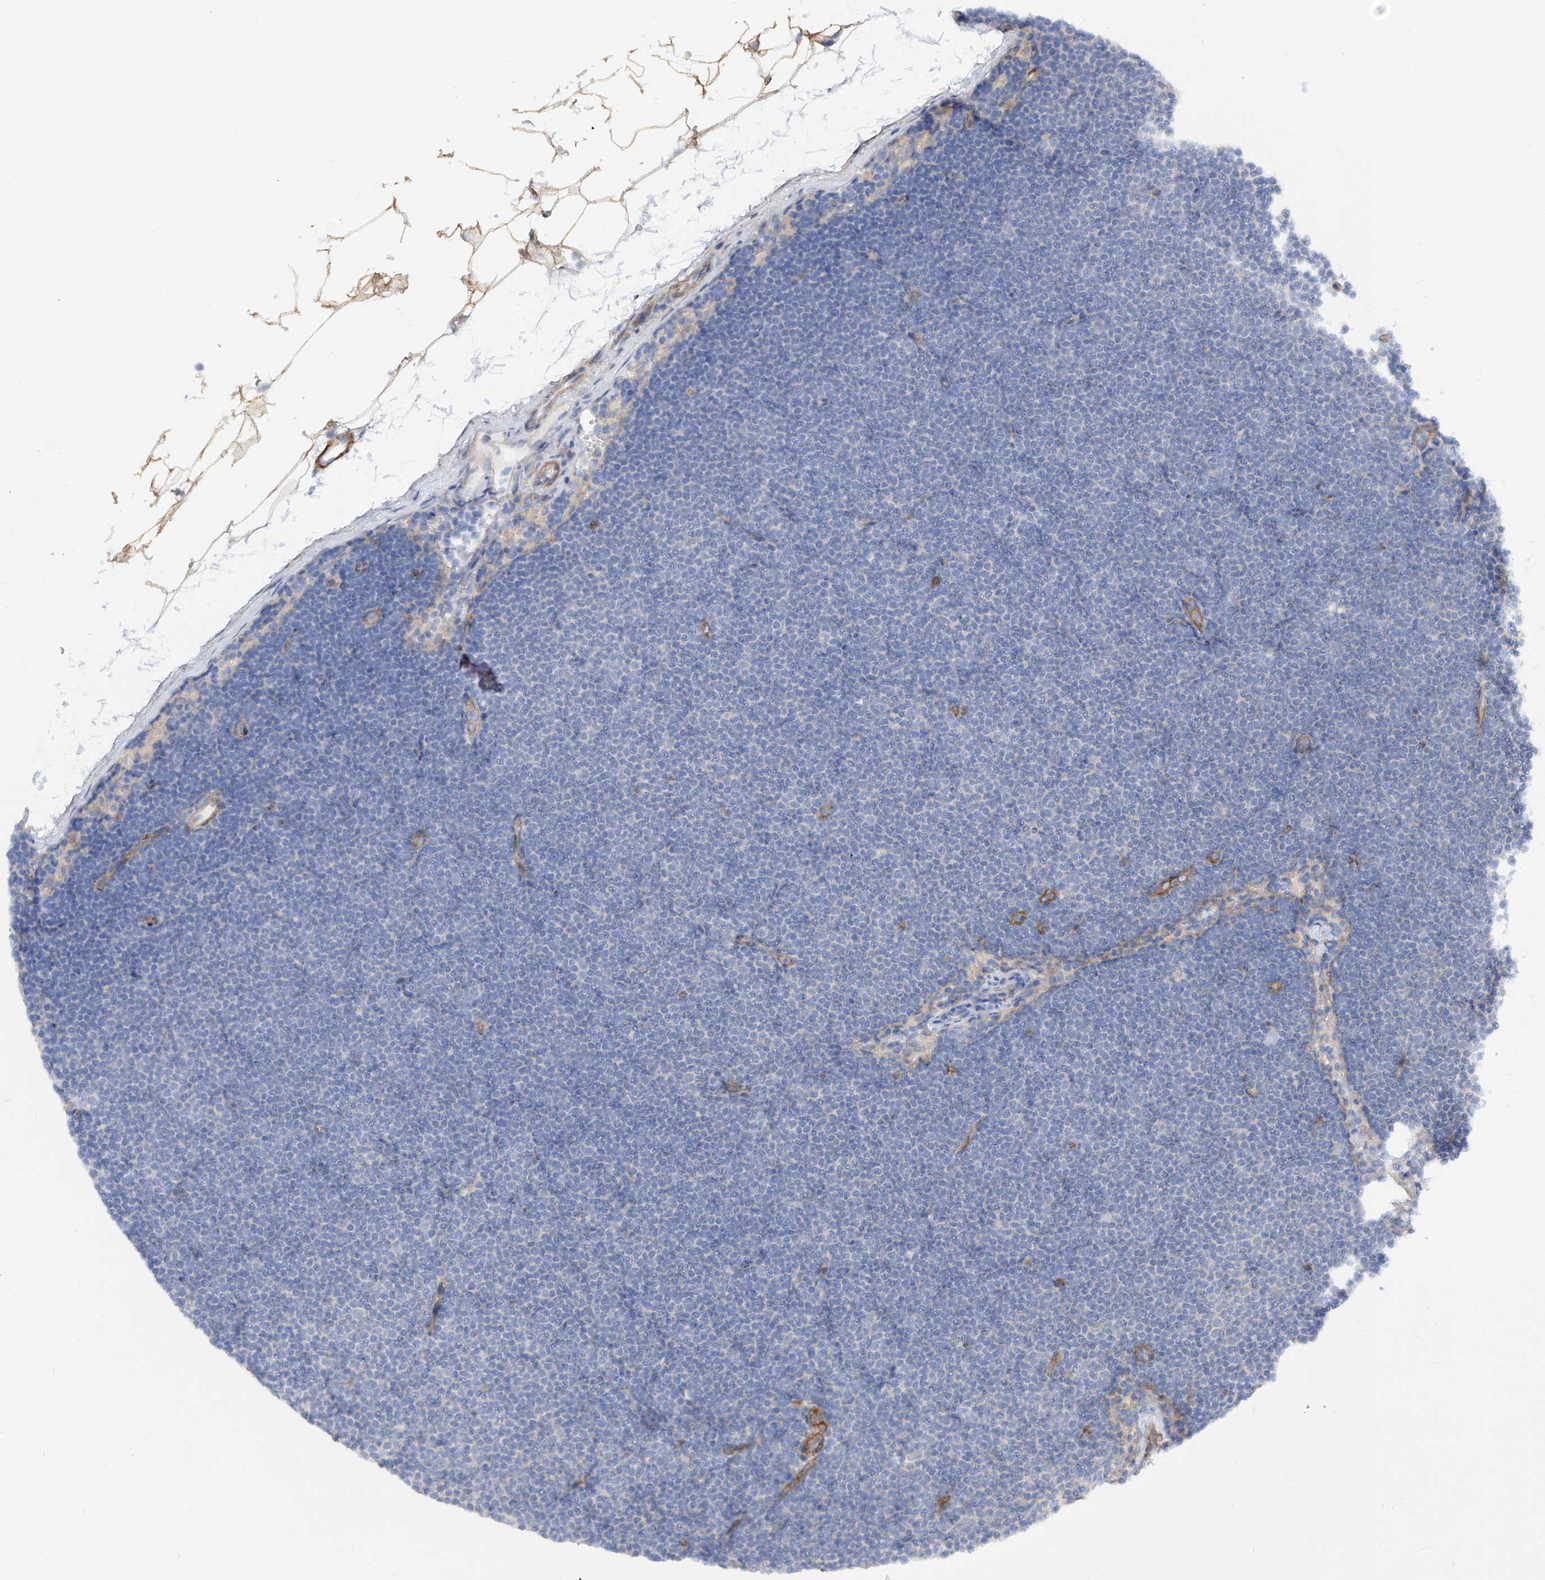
{"staining": {"intensity": "negative", "quantity": "none", "location": "none"}, "tissue": "lymphoma", "cell_type": "Tumor cells", "image_type": "cancer", "snomed": [{"axis": "morphology", "description": "Malignant lymphoma, non-Hodgkin's type, Low grade"}, {"axis": "topography", "description": "Lymph node"}], "caption": "Lymphoma was stained to show a protein in brown. There is no significant expression in tumor cells.", "gene": "LCA5", "patient": {"sex": "female", "age": 53}}